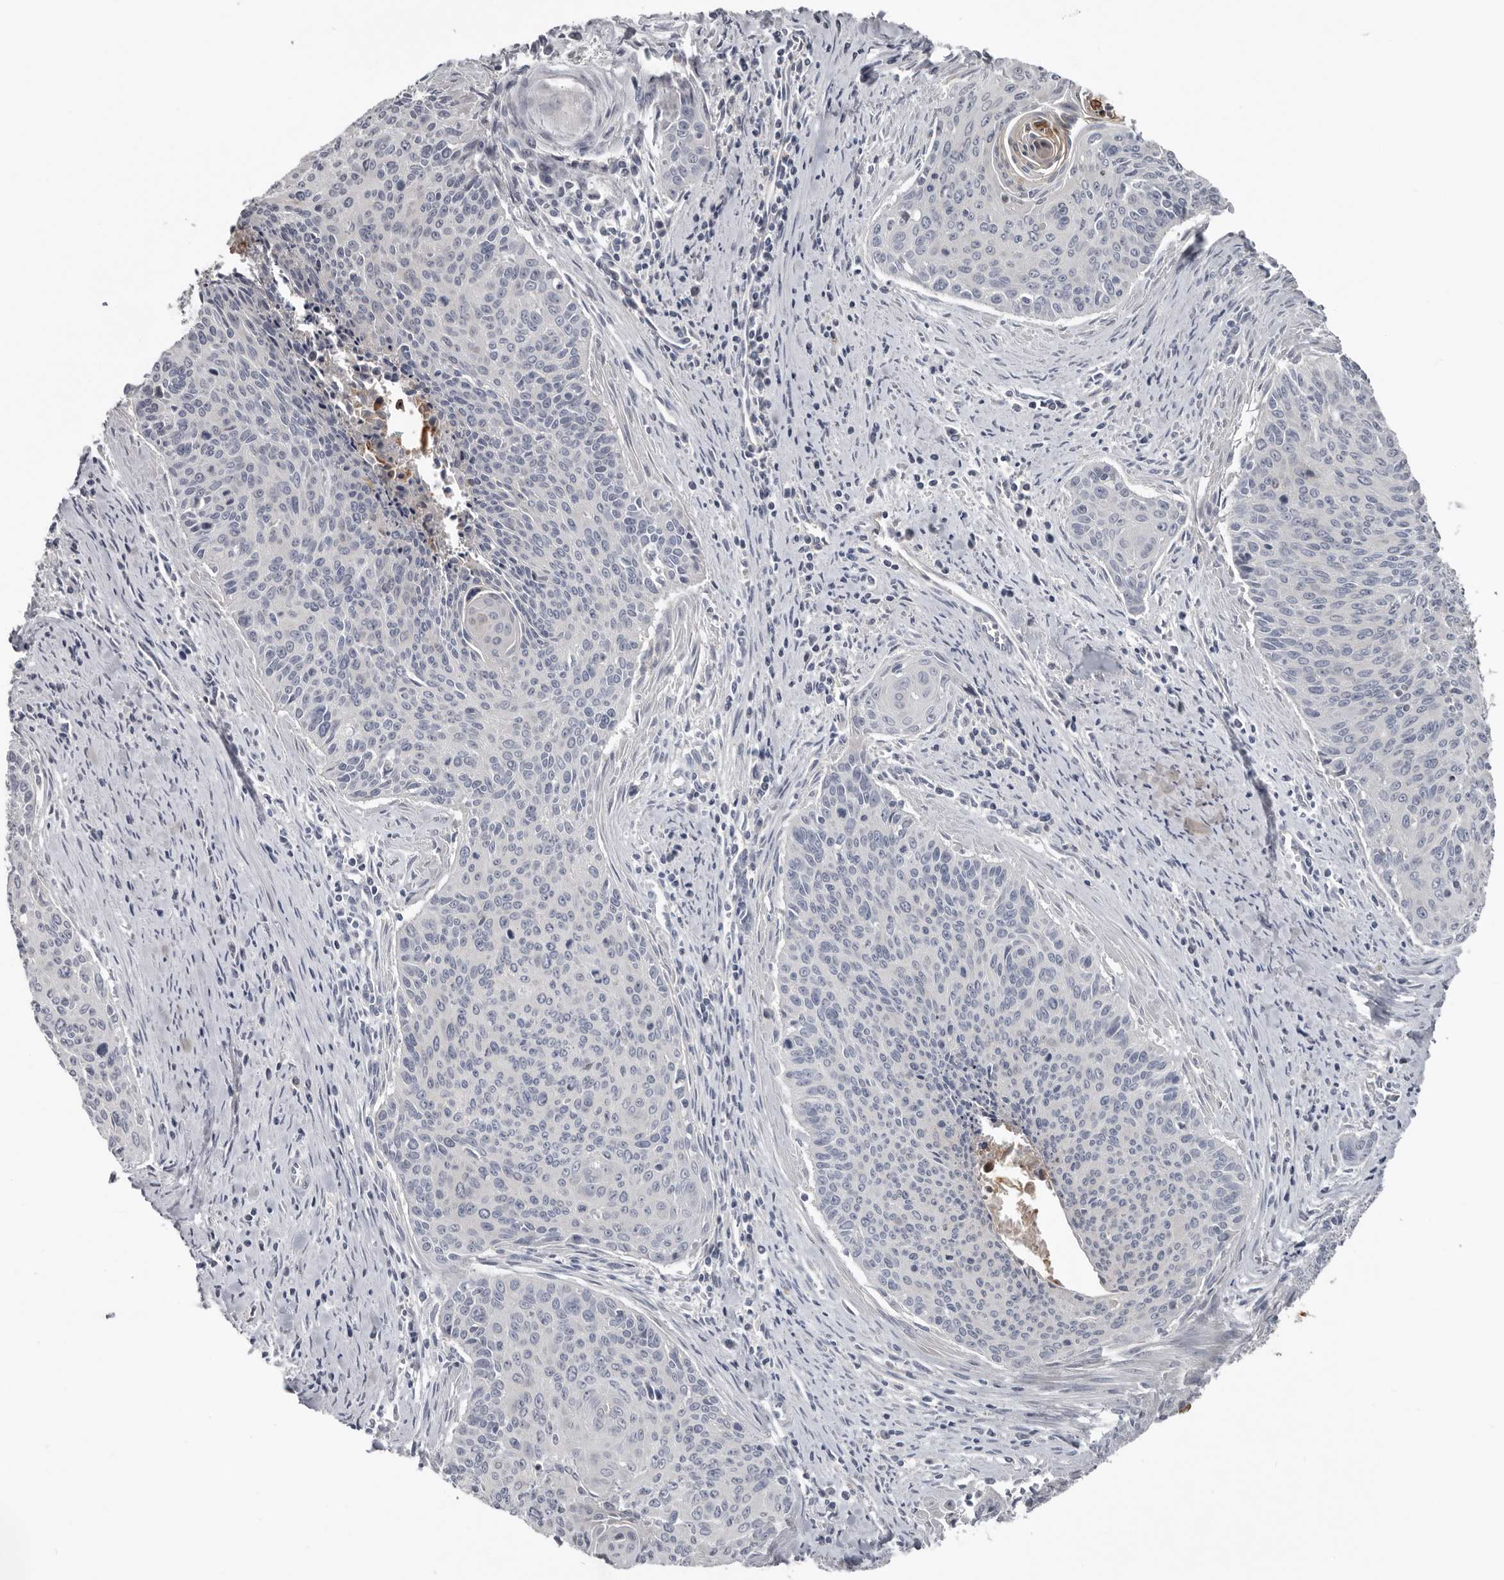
{"staining": {"intensity": "negative", "quantity": "none", "location": "none"}, "tissue": "cervical cancer", "cell_type": "Tumor cells", "image_type": "cancer", "snomed": [{"axis": "morphology", "description": "Squamous cell carcinoma, NOS"}, {"axis": "topography", "description": "Cervix"}], "caption": "High power microscopy photomicrograph of an immunohistochemistry histopathology image of squamous cell carcinoma (cervical), revealing no significant positivity in tumor cells.", "gene": "FABP7", "patient": {"sex": "female", "age": 55}}